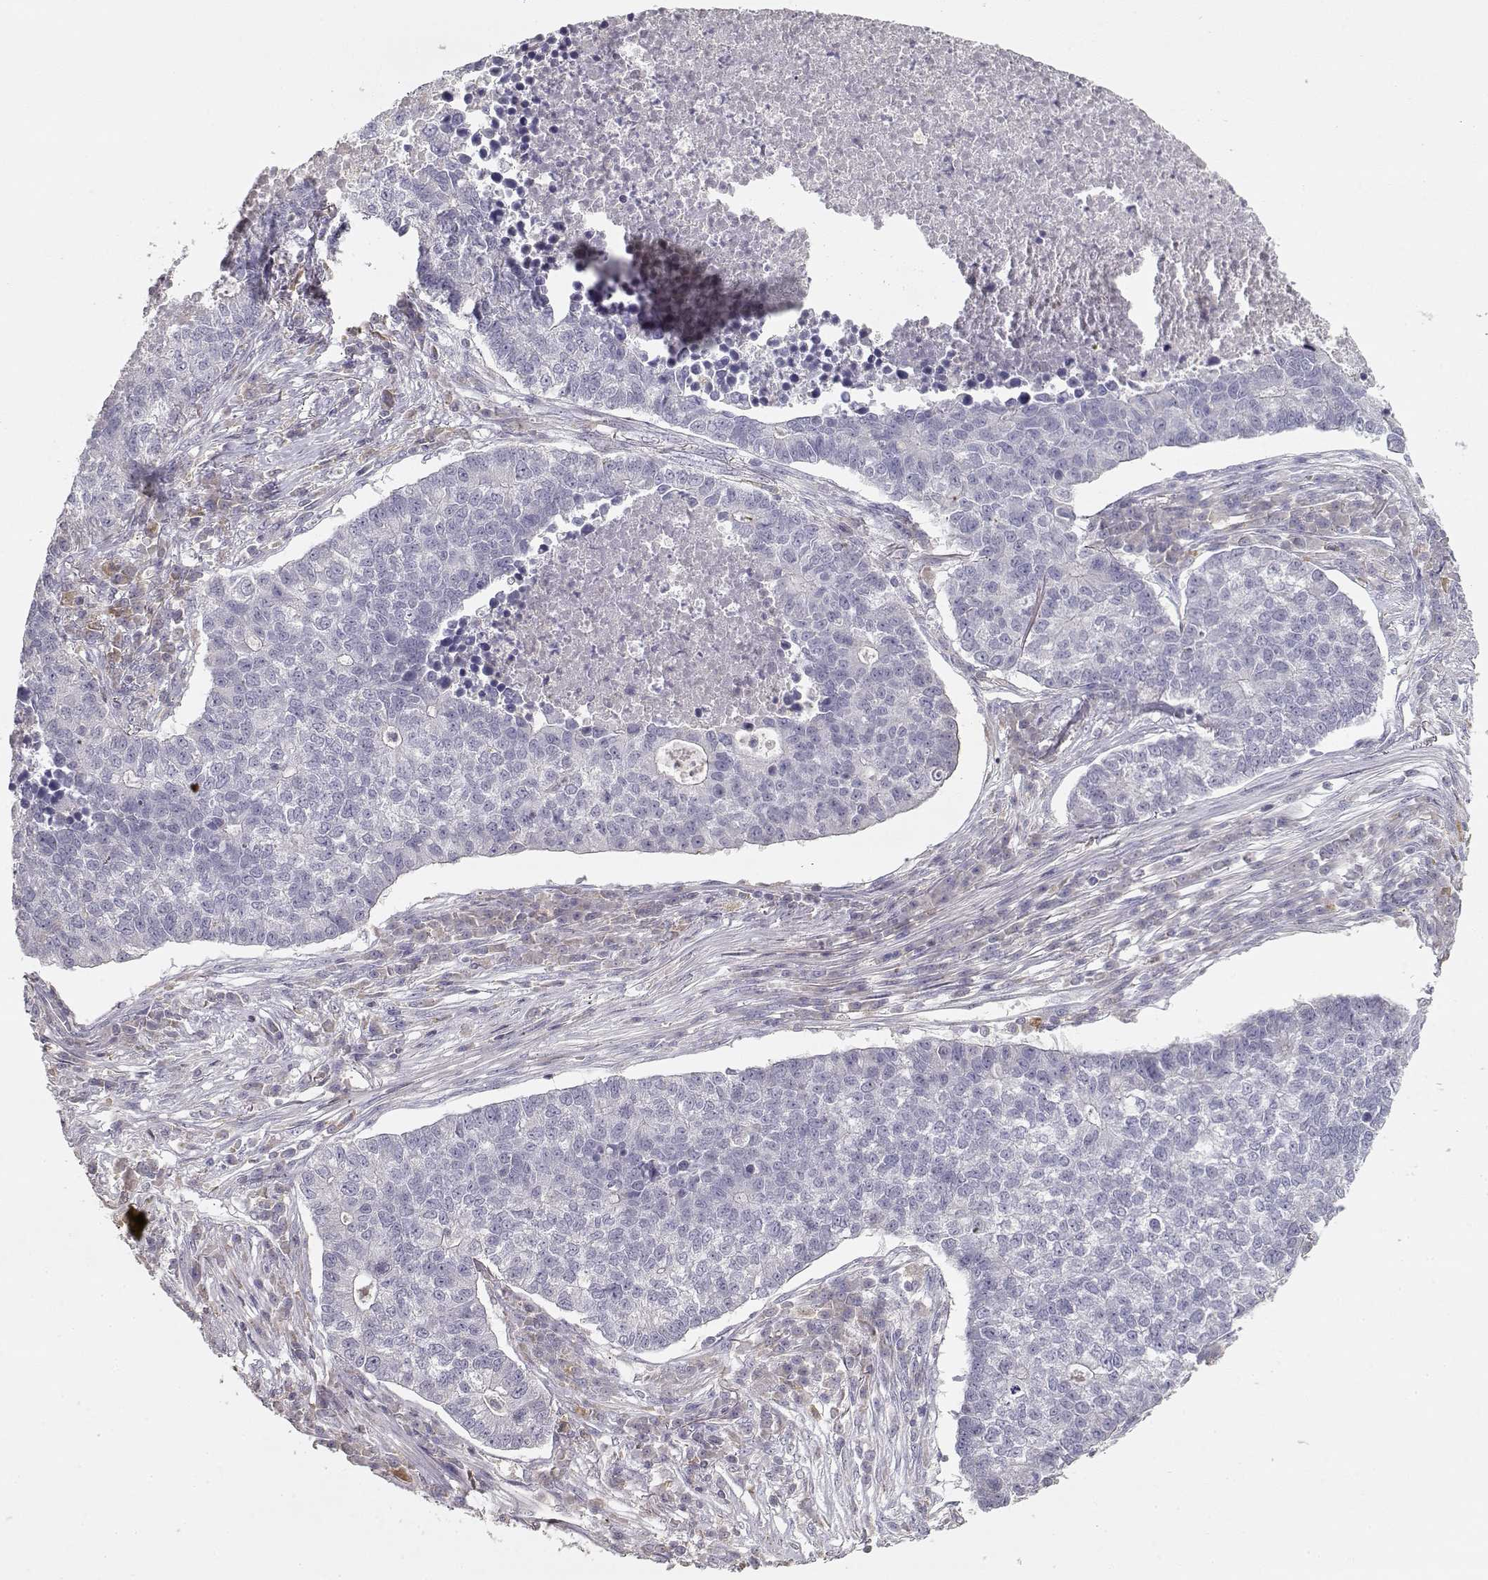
{"staining": {"intensity": "negative", "quantity": "none", "location": "none"}, "tissue": "lung cancer", "cell_type": "Tumor cells", "image_type": "cancer", "snomed": [{"axis": "morphology", "description": "Adenocarcinoma, NOS"}, {"axis": "topography", "description": "Lung"}], "caption": "This is a photomicrograph of immunohistochemistry (IHC) staining of lung adenocarcinoma, which shows no positivity in tumor cells.", "gene": "VAV1", "patient": {"sex": "male", "age": 57}}